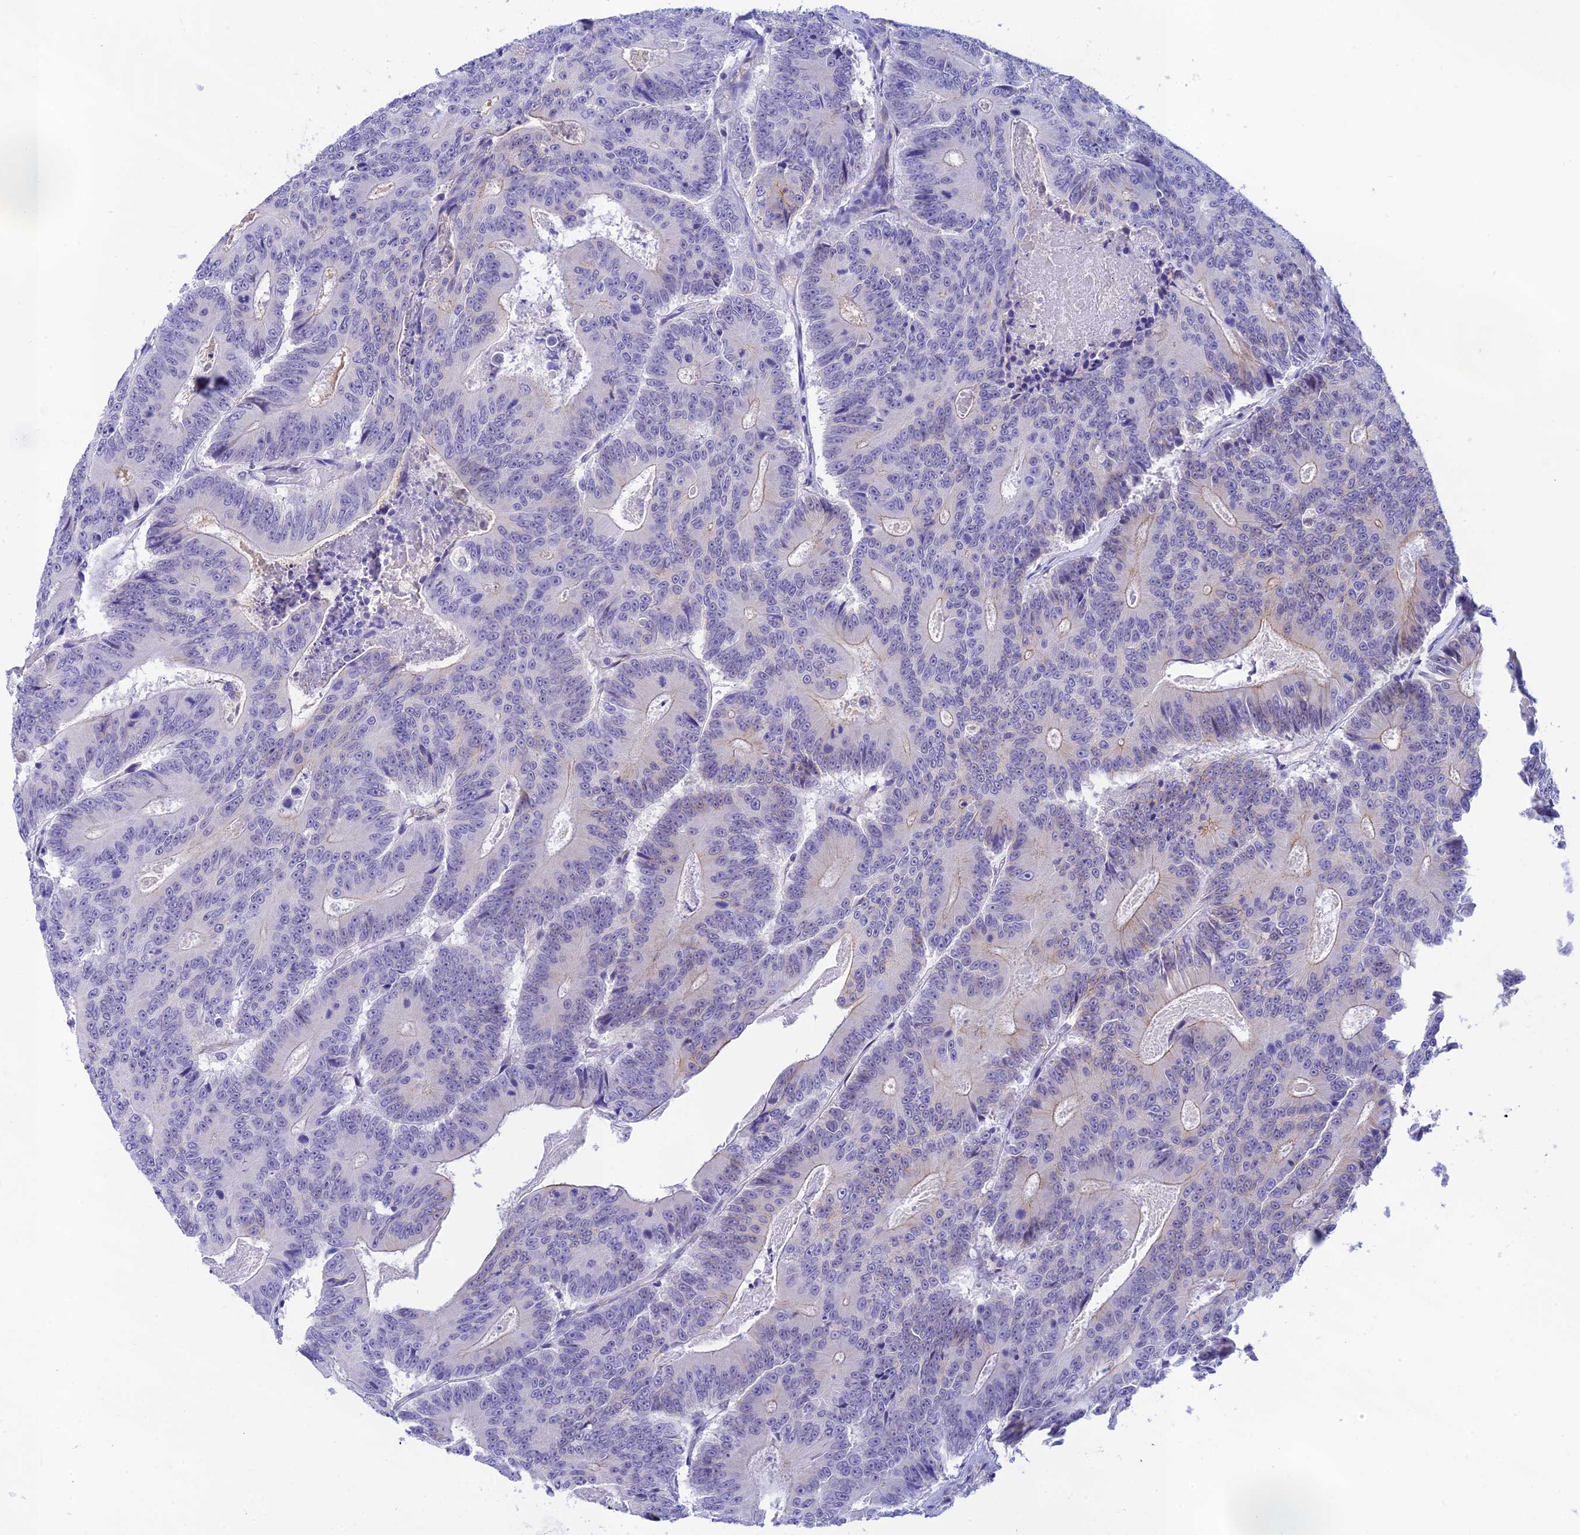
{"staining": {"intensity": "weak", "quantity": "<25%", "location": "cytoplasmic/membranous"}, "tissue": "colorectal cancer", "cell_type": "Tumor cells", "image_type": "cancer", "snomed": [{"axis": "morphology", "description": "Adenocarcinoma, NOS"}, {"axis": "topography", "description": "Colon"}], "caption": "High power microscopy micrograph of an immunohistochemistry micrograph of adenocarcinoma (colorectal), revealing no significant positivity in tumor cells.", "gene": "THAP11", "patient": {"sex": "male", "age": 83}}